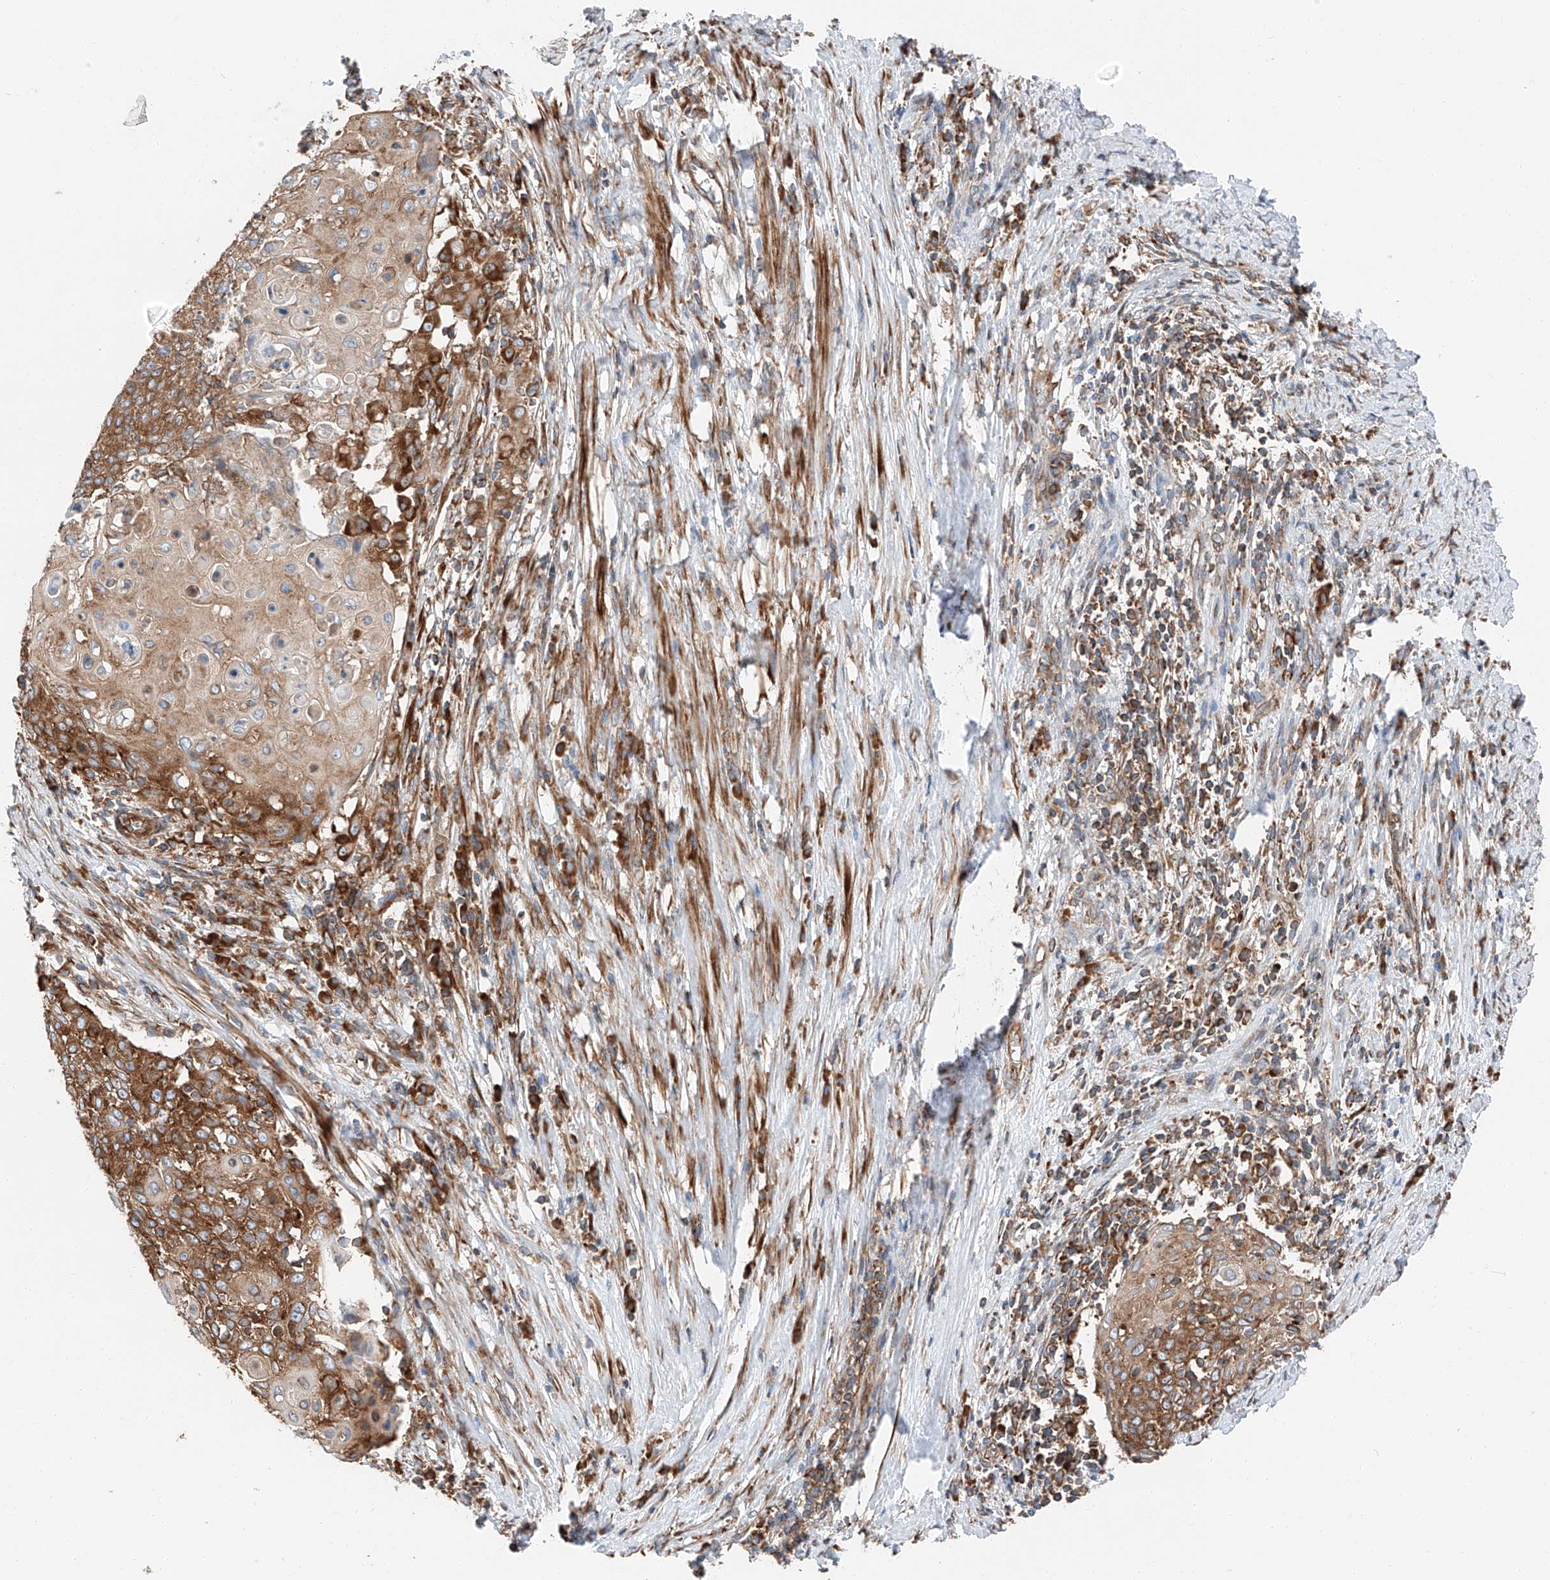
{"staining": {"intensity": "moderate", "quantity": ">75%", "location": "cytoplasmic/membranous"}, "tissue": "cervical cancer", "cell_type": "Tumor cells", "image_type": "cancer", "snomed": [{"axis": "morphology", "description": "Squamous cell carcinoma, NOS"}, {"axis": "topography", "description": "Cervix"}], "caption": "Protein staining of cervical cancer (squamous cell carcinoma) tissue displays moderate cytoplasmic/membranous expression in approximately >75% of tumor cells.", "gene": "ZC3H15", "patient": {"sex": "female", "age": 39}}